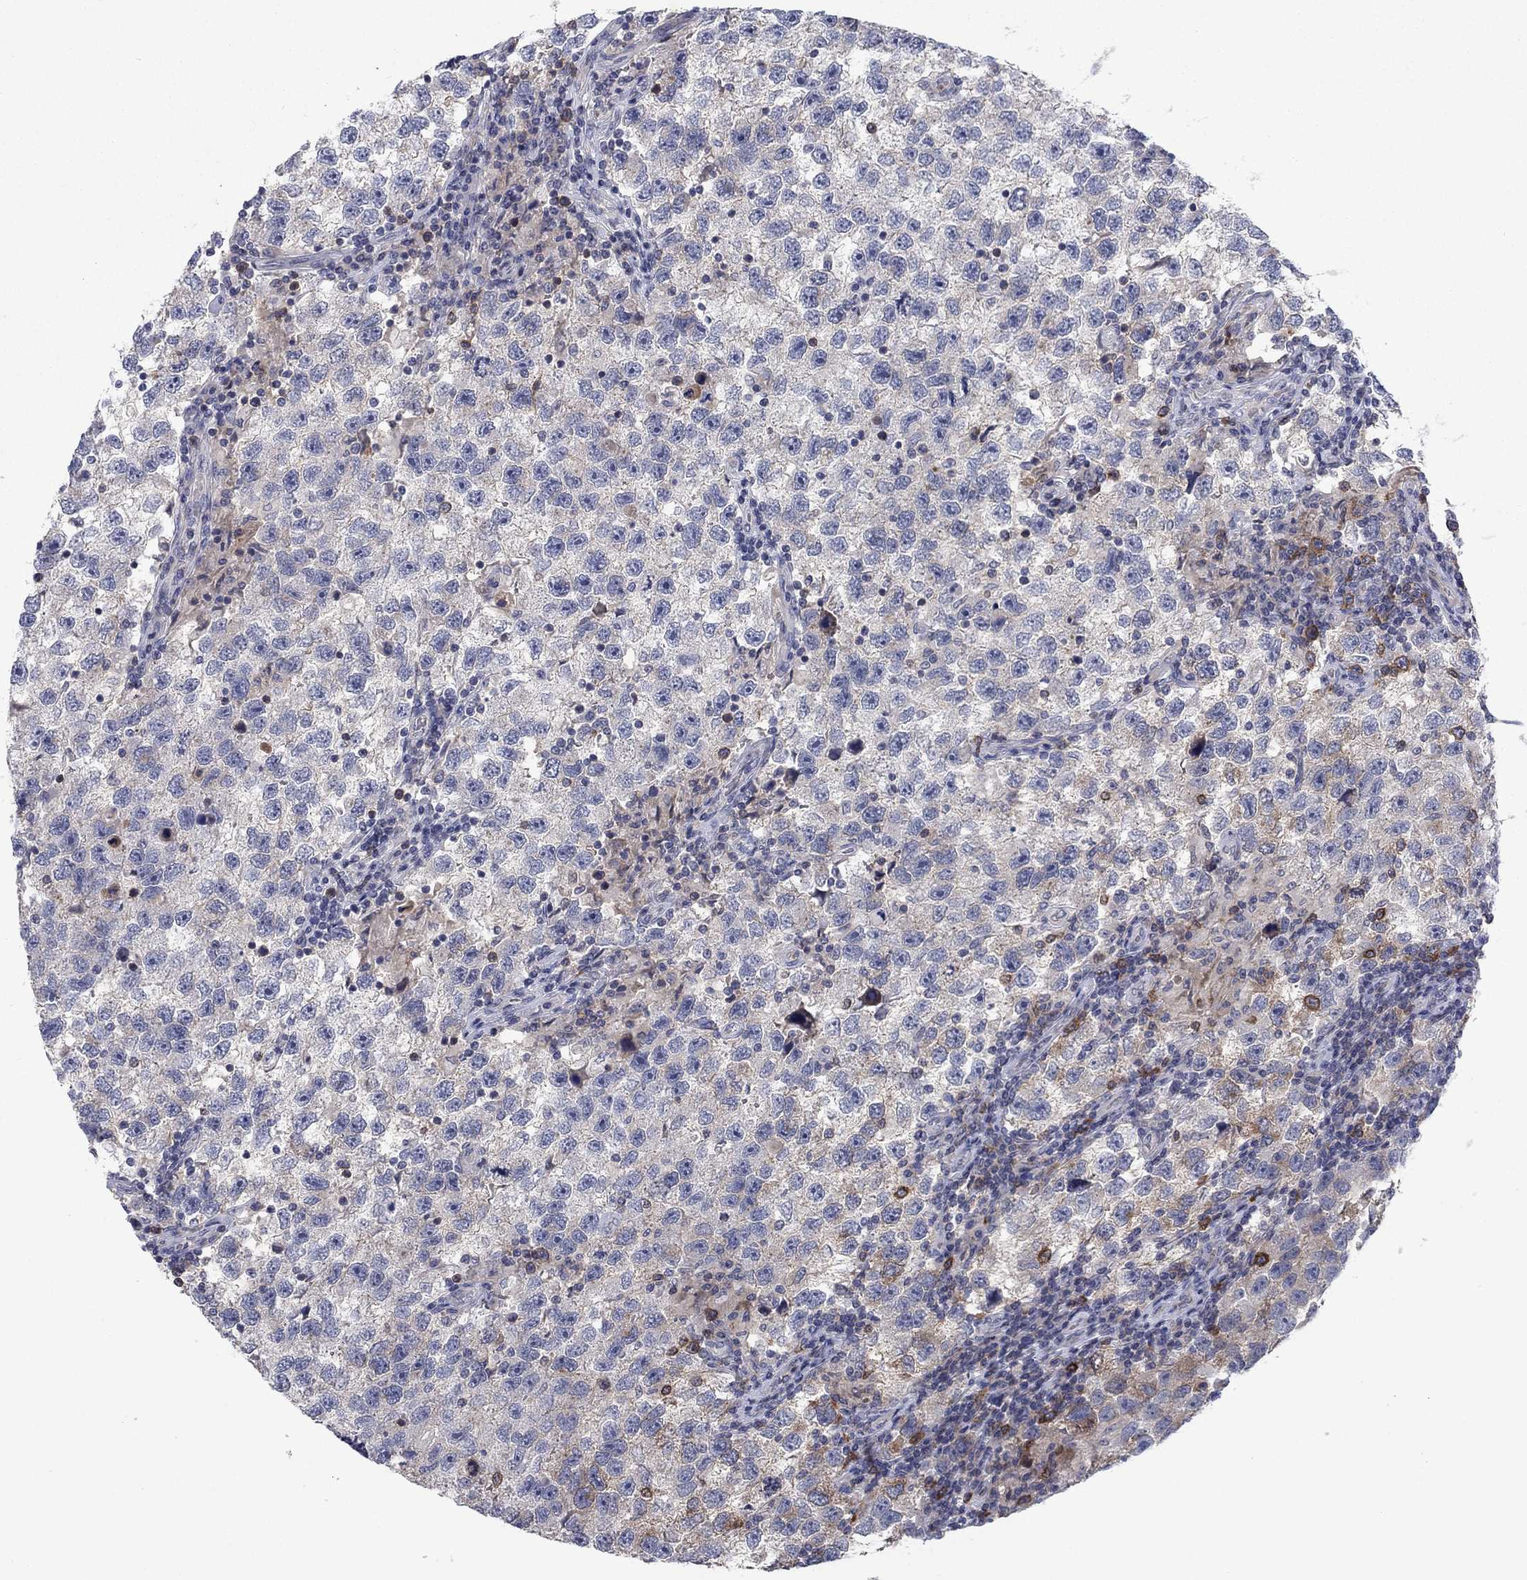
{"staining": {"intensity": "weak", "quantity": "<25%", "location": "cytoplasmic/membranous"}, "tissue": "testis cancer", "cell_type": "Tumor cells", "image_type": "cancer", "snomed": [{"axis": "morphology", "description": "Seminoma, NOS"}, {"axis": "topography", "description": "Testis"}], "caption": "Testis cancer (seminoma) was stained to show a protein in brown. There is no significant expression in tumor cells.", "gene": "KIF15", "patient": {"sex": "male", "age": 26}}